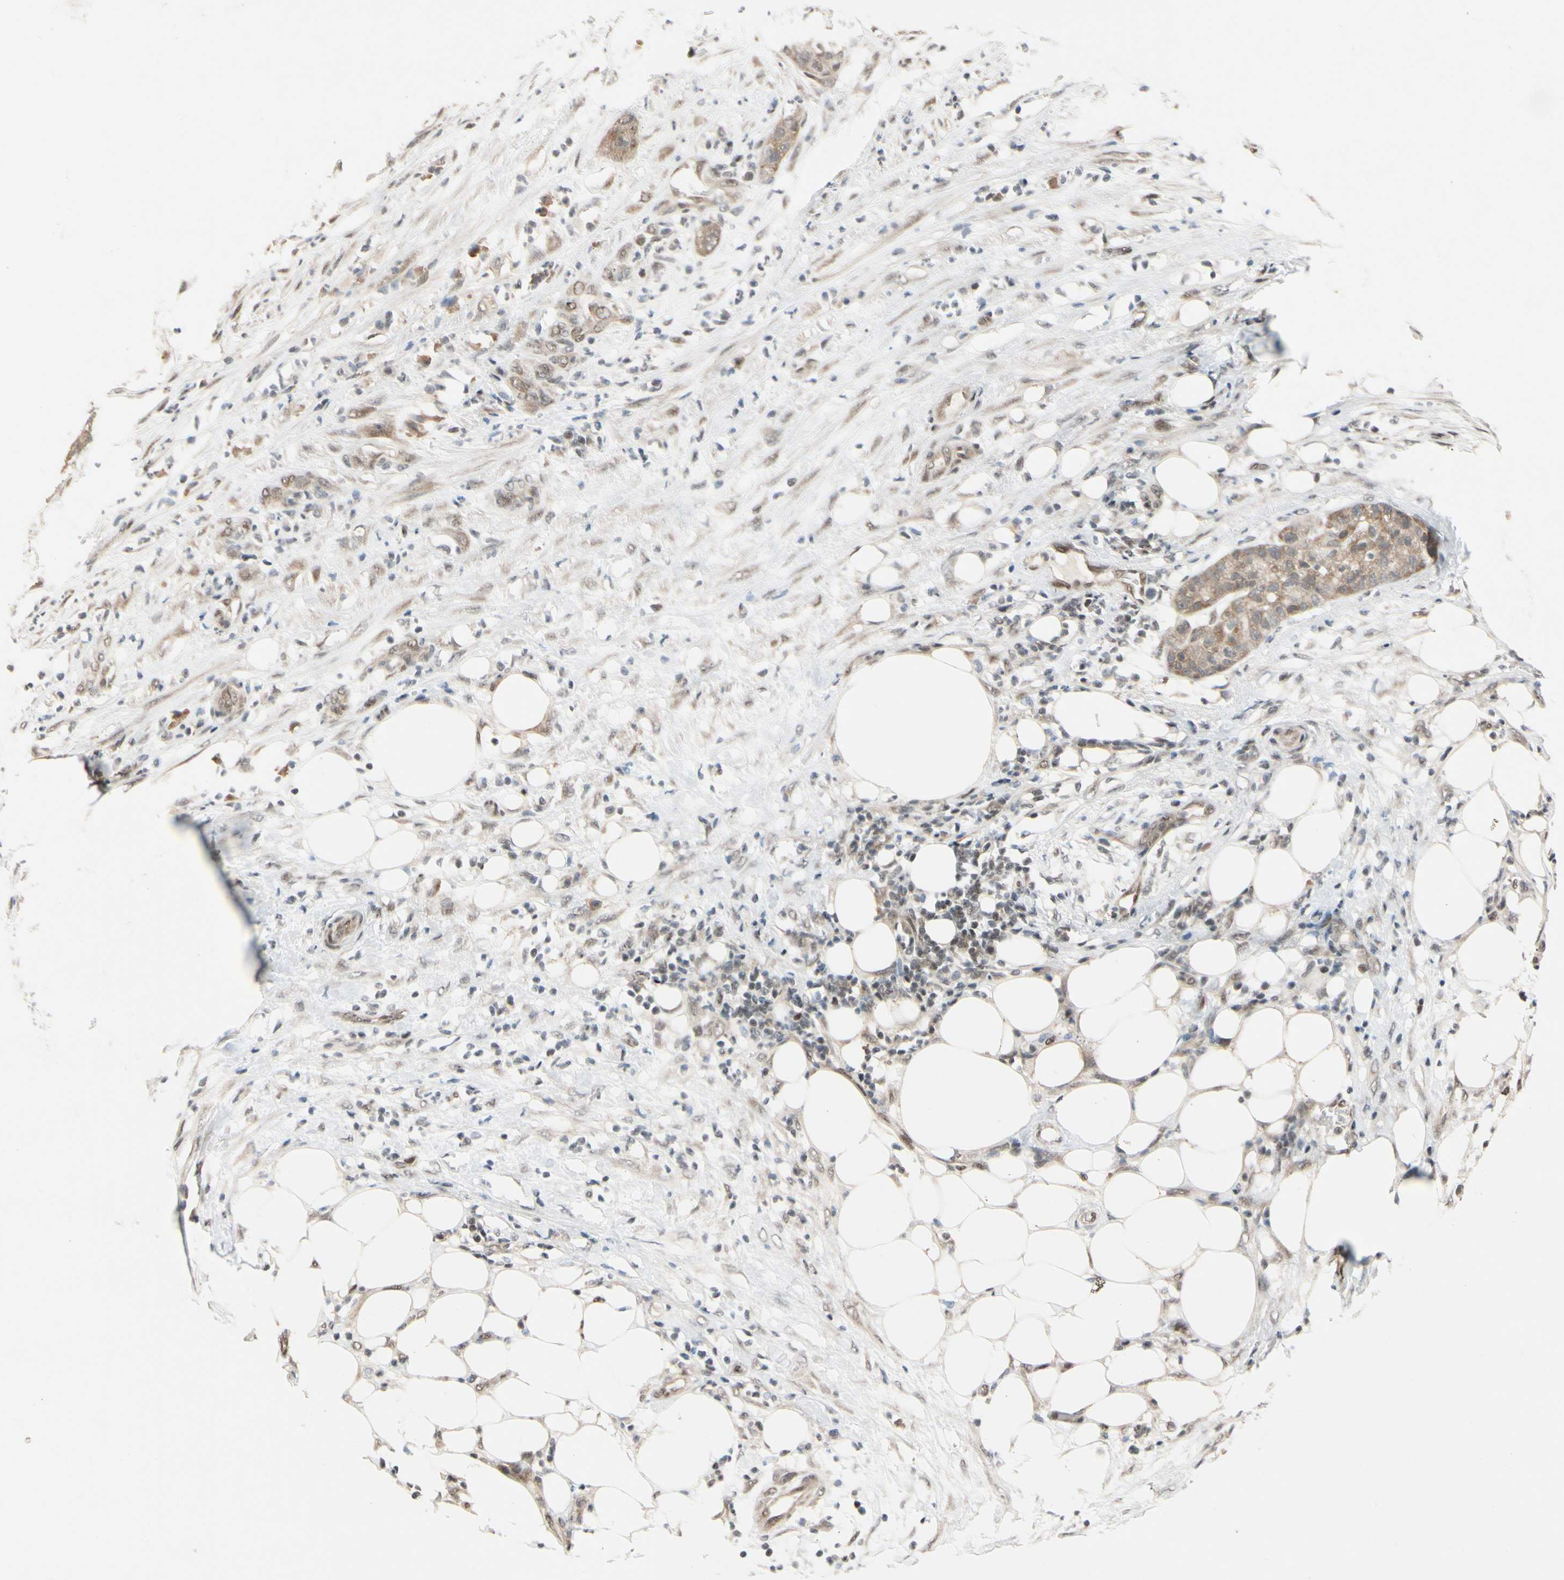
{"staining": {"intensity": "weak", "quantity": ">75%", "location": "cytoplasmic/membranous,nuclear"}, "tissue": "pancreatic cancer", "cell_type": "Tumor cells", "image_type": "cancer", "snomed": [{"axis": "morphology", "description": "Adenocarcinoma, NOS"}, {"axis": "topography", "description": "Pancreas"}], "caption": "Immunohistochemistry (IHC) (DAB (3,3'-diaminobenzidine)) staining of pancreatic adenocarcinoma demonstrates weak cytoplasmic/membranous and nuclear protein positivity in approximately >75% of tumor cells. Immunohistochemistry (IHC) stains the protein of interest in brown and the nuclei are stained blue.", "gene": "TAF4", "patient": {"sex": "female", "age": 78}}